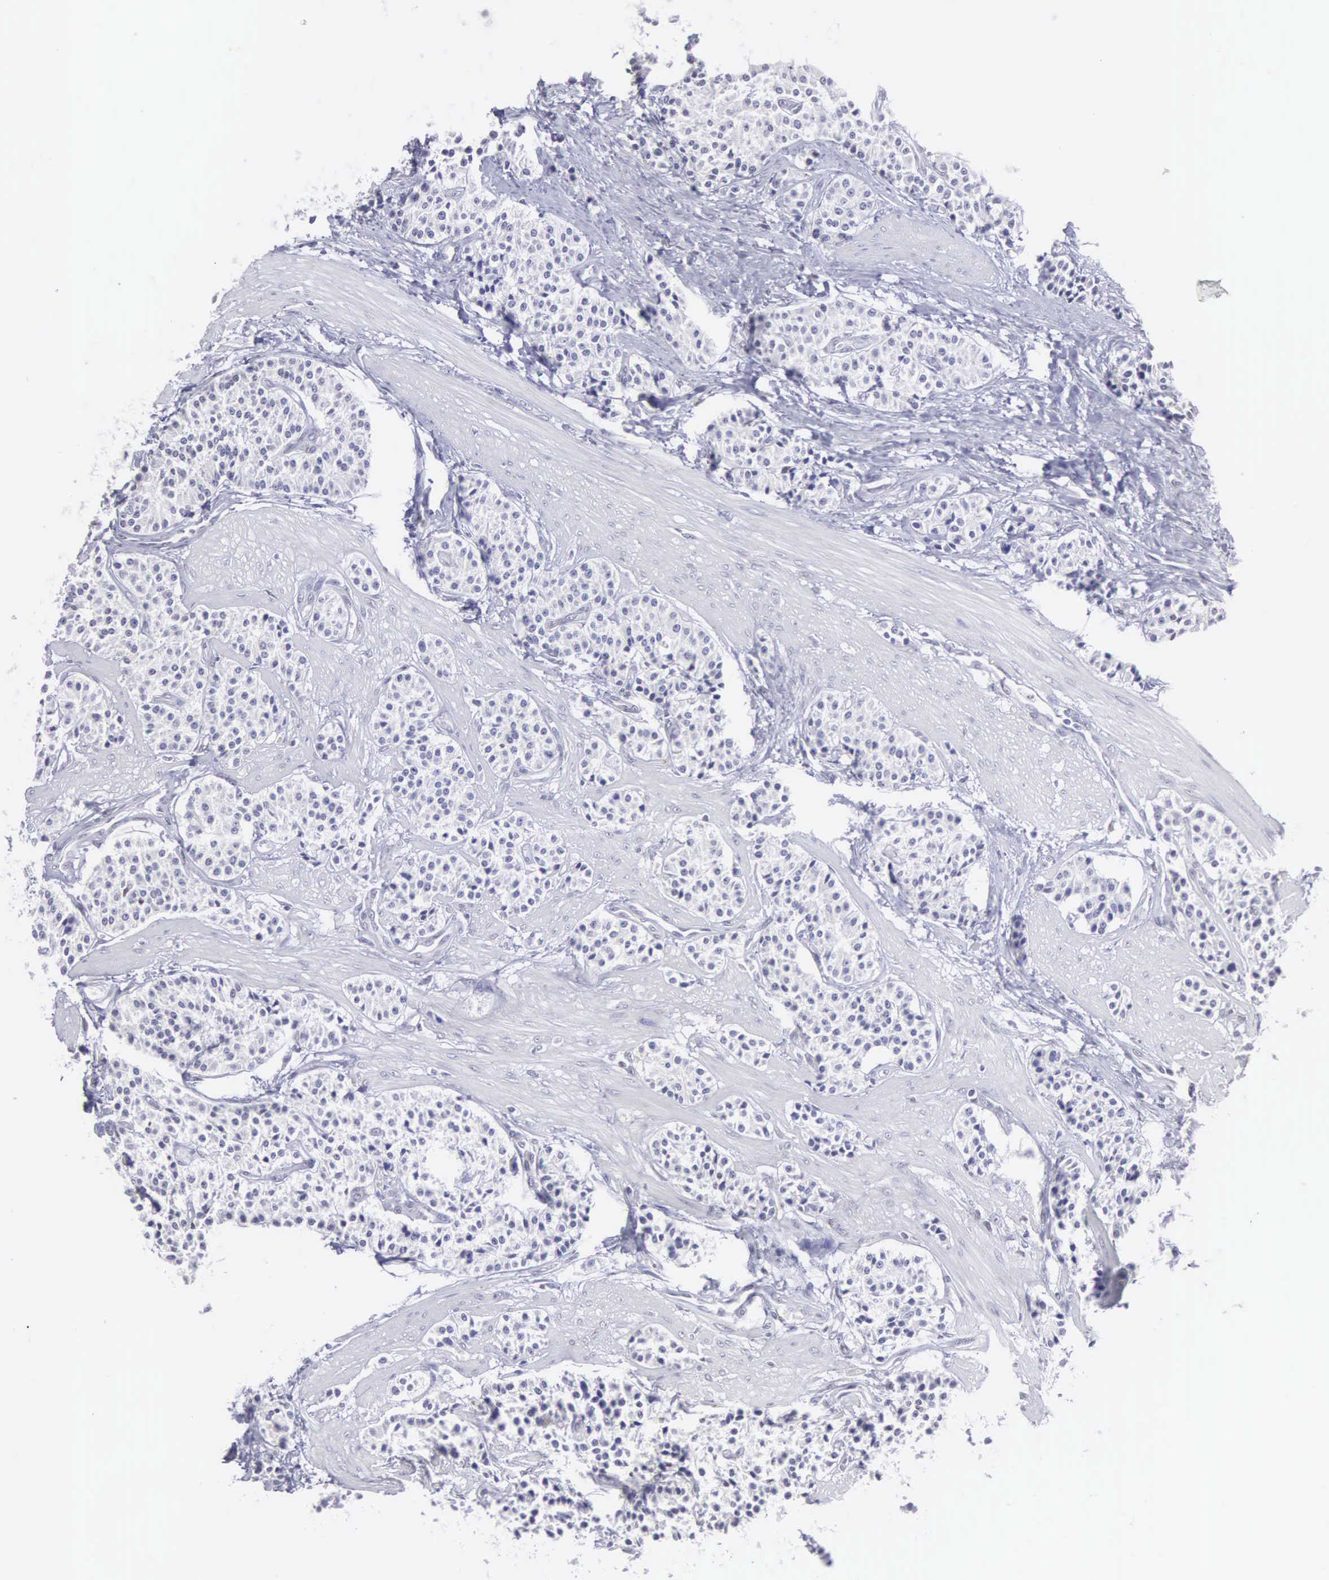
{"staining": {"intensity": "negative", "quantity": "none", "location": "none"}, "tissue": "carcinoid", "cell_type": "Tumor cells", "image_type": "cancer", "snomed": [{"axis": "morphology", "description": "Carcinoid, malignant, NOS"}, {"axis": "topography", "description": "Stomach"}], "caption": "This is an IHC micrograph of carcinoid. There is no positivity in tumor cells.", "gene": "ETV6", "patient": {"sex": "female", "age": 76}}